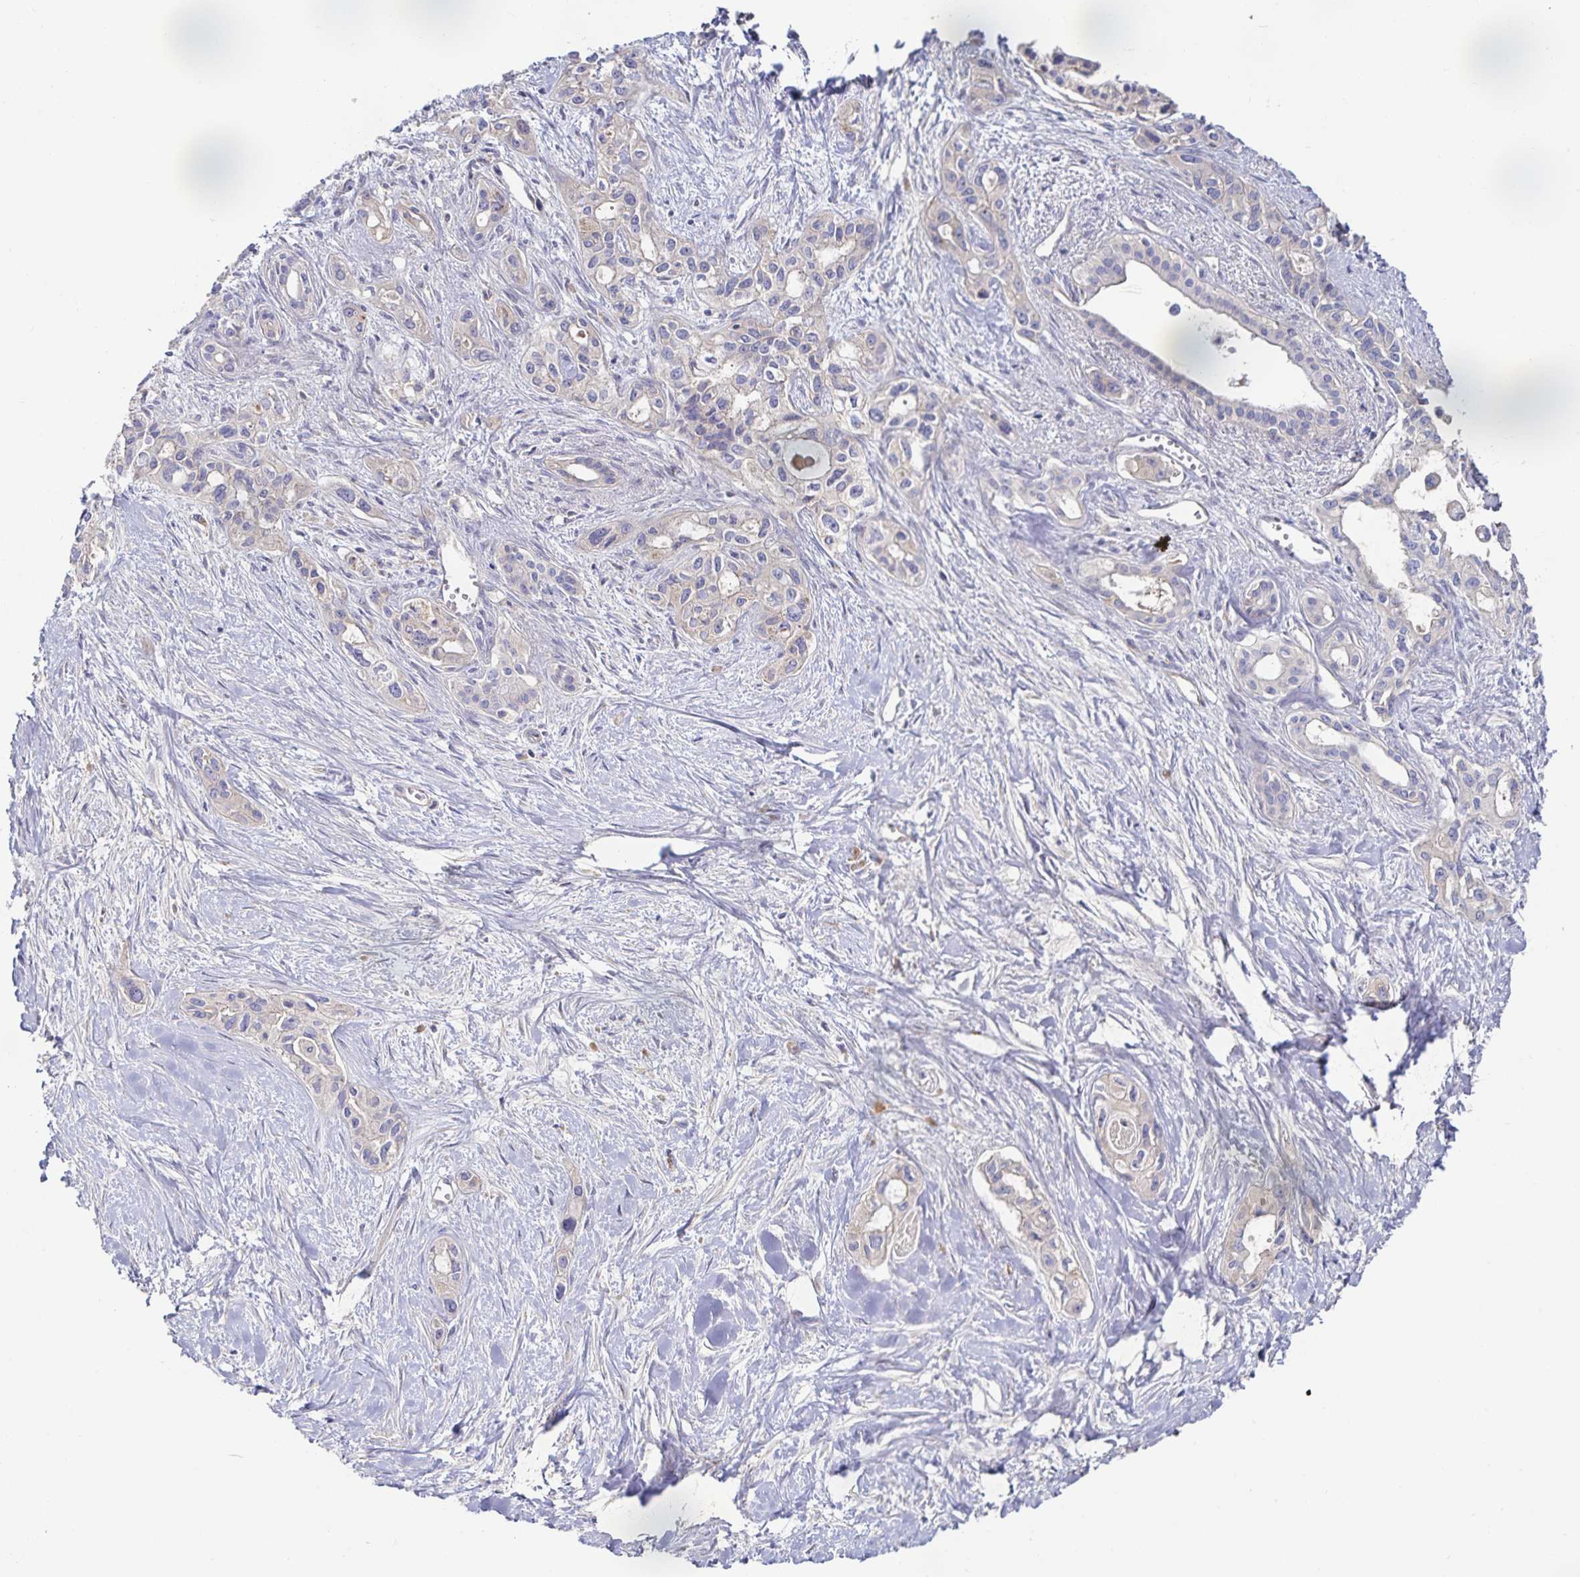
{"staining": {"intensity": "negative", "quantity": "none", "location": "none"}, "tissue": "pancreatic cancer", "cell_type": "Tumor cells", "image_type": "cancer", "snomed": [{"axis": "morphology", "description": "Adenocarcinoma, NOS"}, {"axis": "topography", "description": "Pancreas"}], "caption": "A high-resolution micrograph shows immunohistochemistry staining of pancreatic cancer, which shows no significant expression in tumor cells.", "gene": "METTL22", "patient": {"sex": "female", "age": 50}}